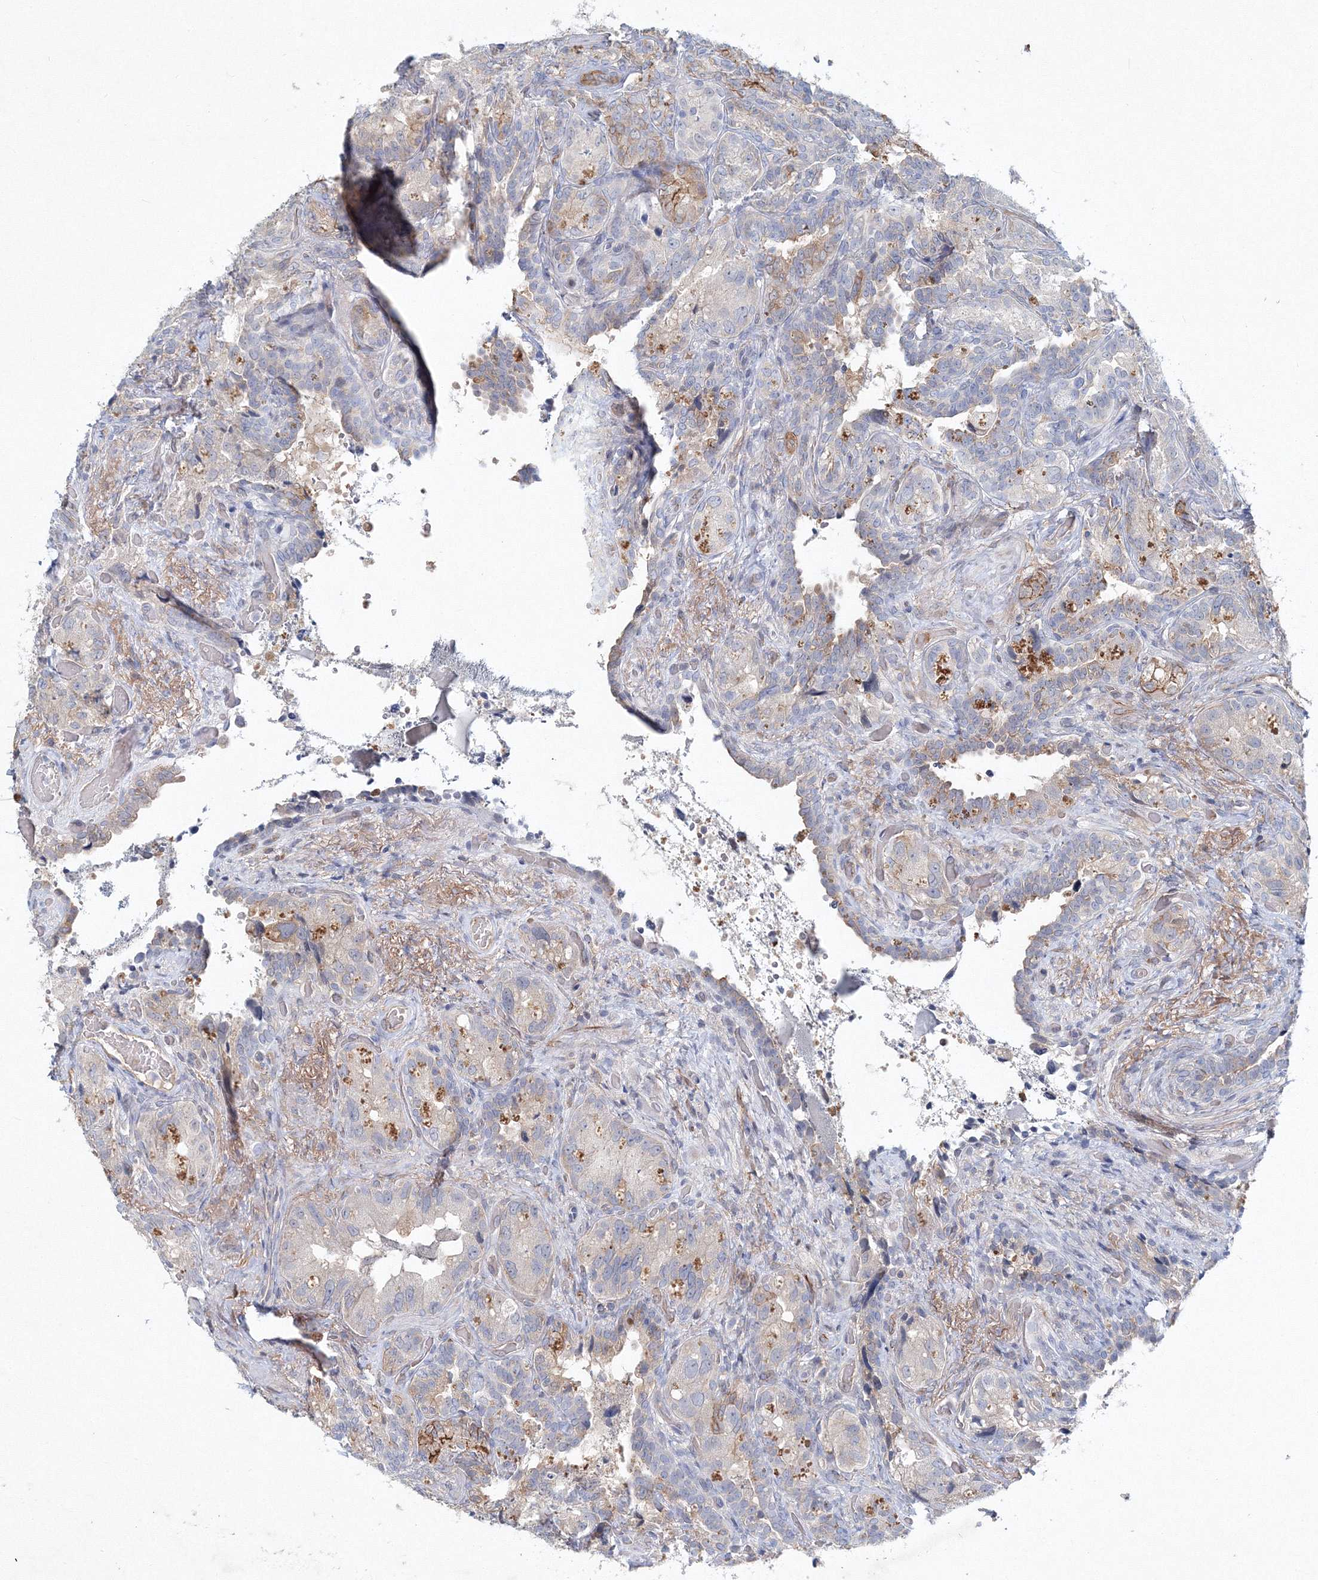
{"staining": {"intensity": "weak", "quantity": "<25%", "location": "cytoplasmic/membranous"}, "tissue": "seminal vesicle", "cell_type": "Glandular cells", "image_type": "normal", "snomed": [{"axis": "morphology", "description": "Normal tissue, NOS"}, {"axis": "topography", "description": "Seminal veicle"}, {"axis": "topography", "description": "Peripheral nerve tissue"}], "caption": "DAB immunohistochemical staining of normal seminal vesicle shows no significant staining in glandular cells.", "gene": "SH3BP5", "patient": {"sex": "male", "age": 67}}